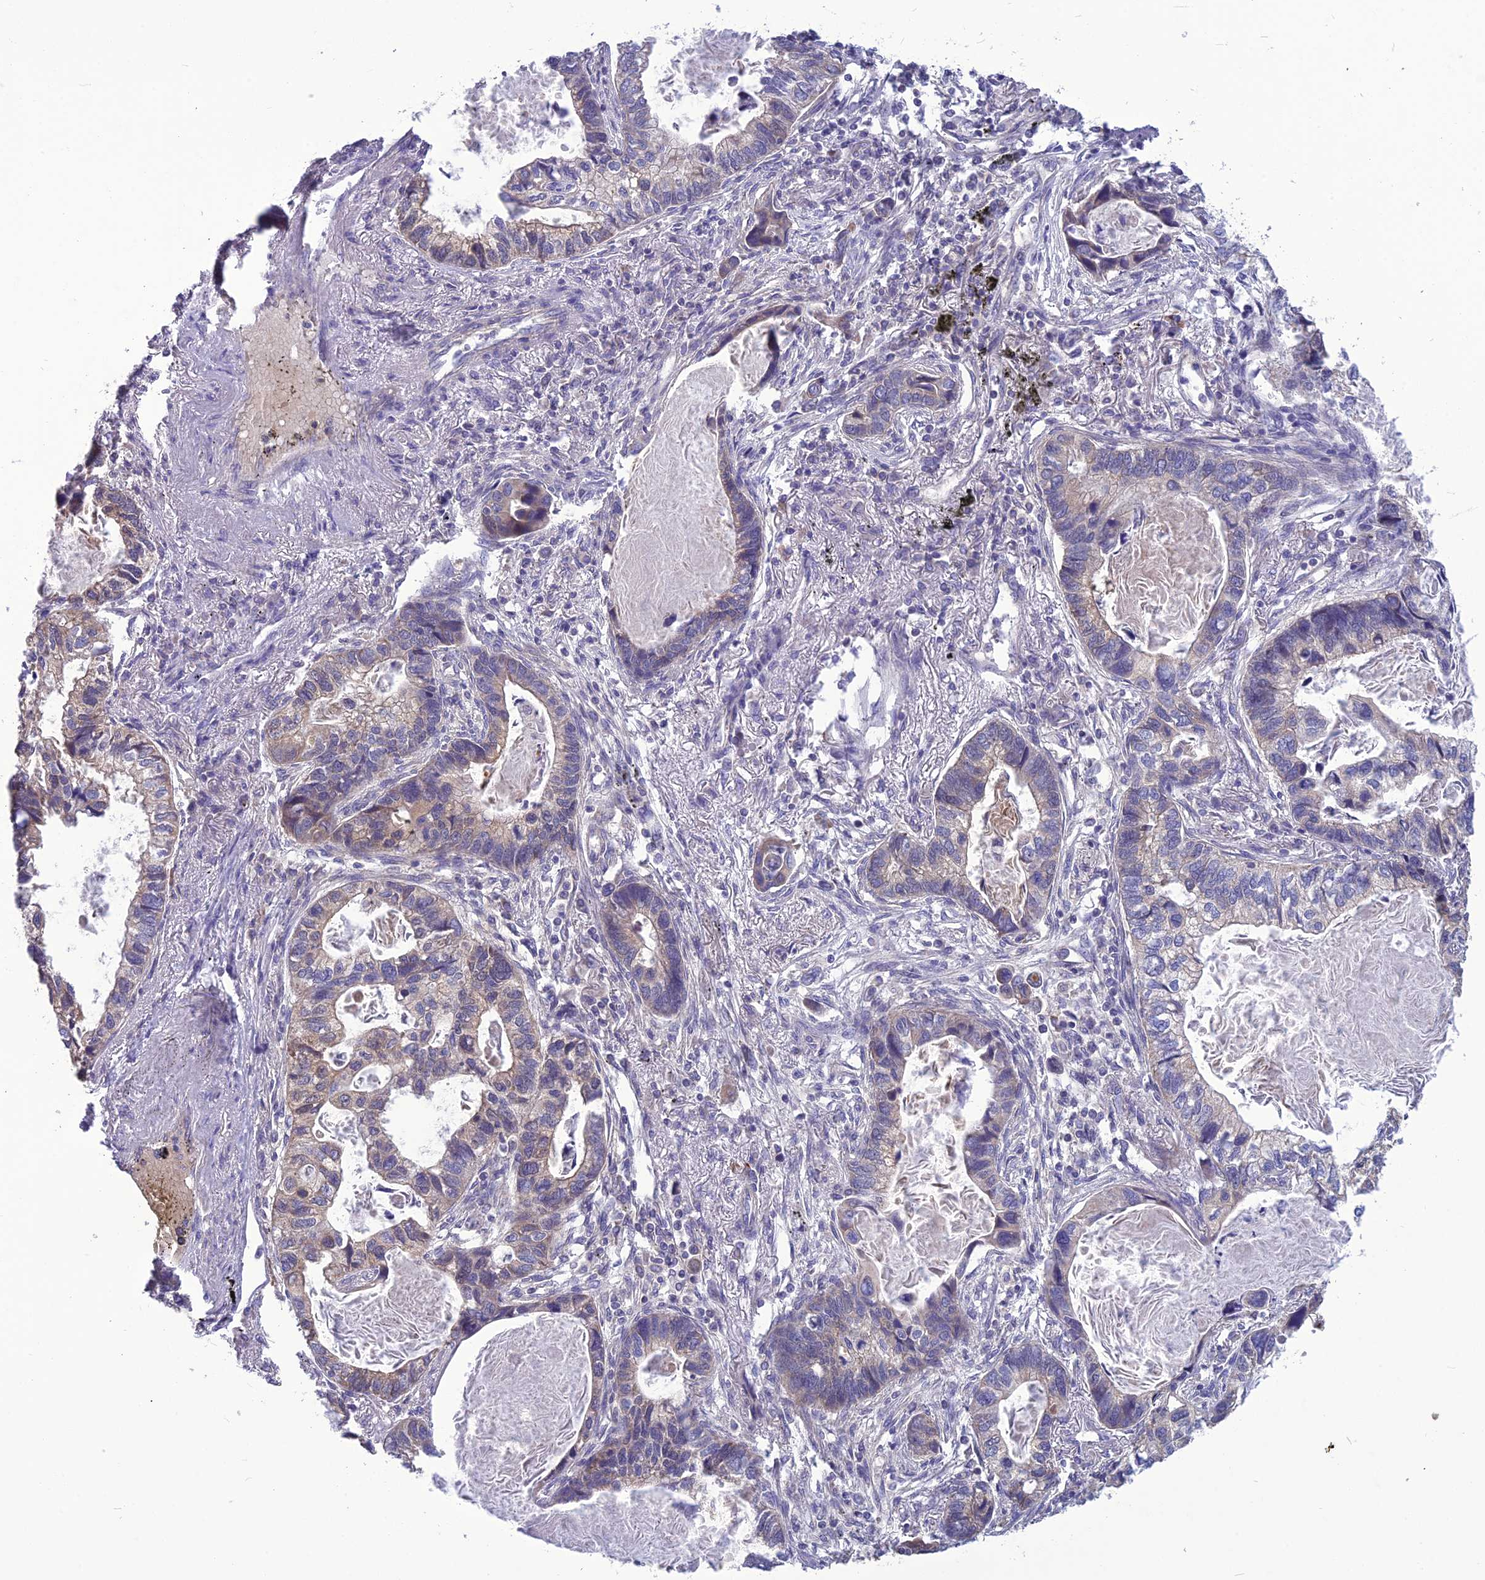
{"staining": {"intensity": "weak", "quantity": "<25%", "location": "cytoplasmic/membranous"}, "tissue": "lung cancer", "cell_type": "Tumor cells", "image_type": "cancer", "snomed": [{"axis": "morphology", "description": "Adenocarcinoma, NOS"}, {"axis": "topography", "description": "Lung"}], "caption": "Tumor cells show no significant protein staining in adenocarcinoma (lung).", "gene": "PSMF1", "patient": {"sex": "male", "age": 67}}